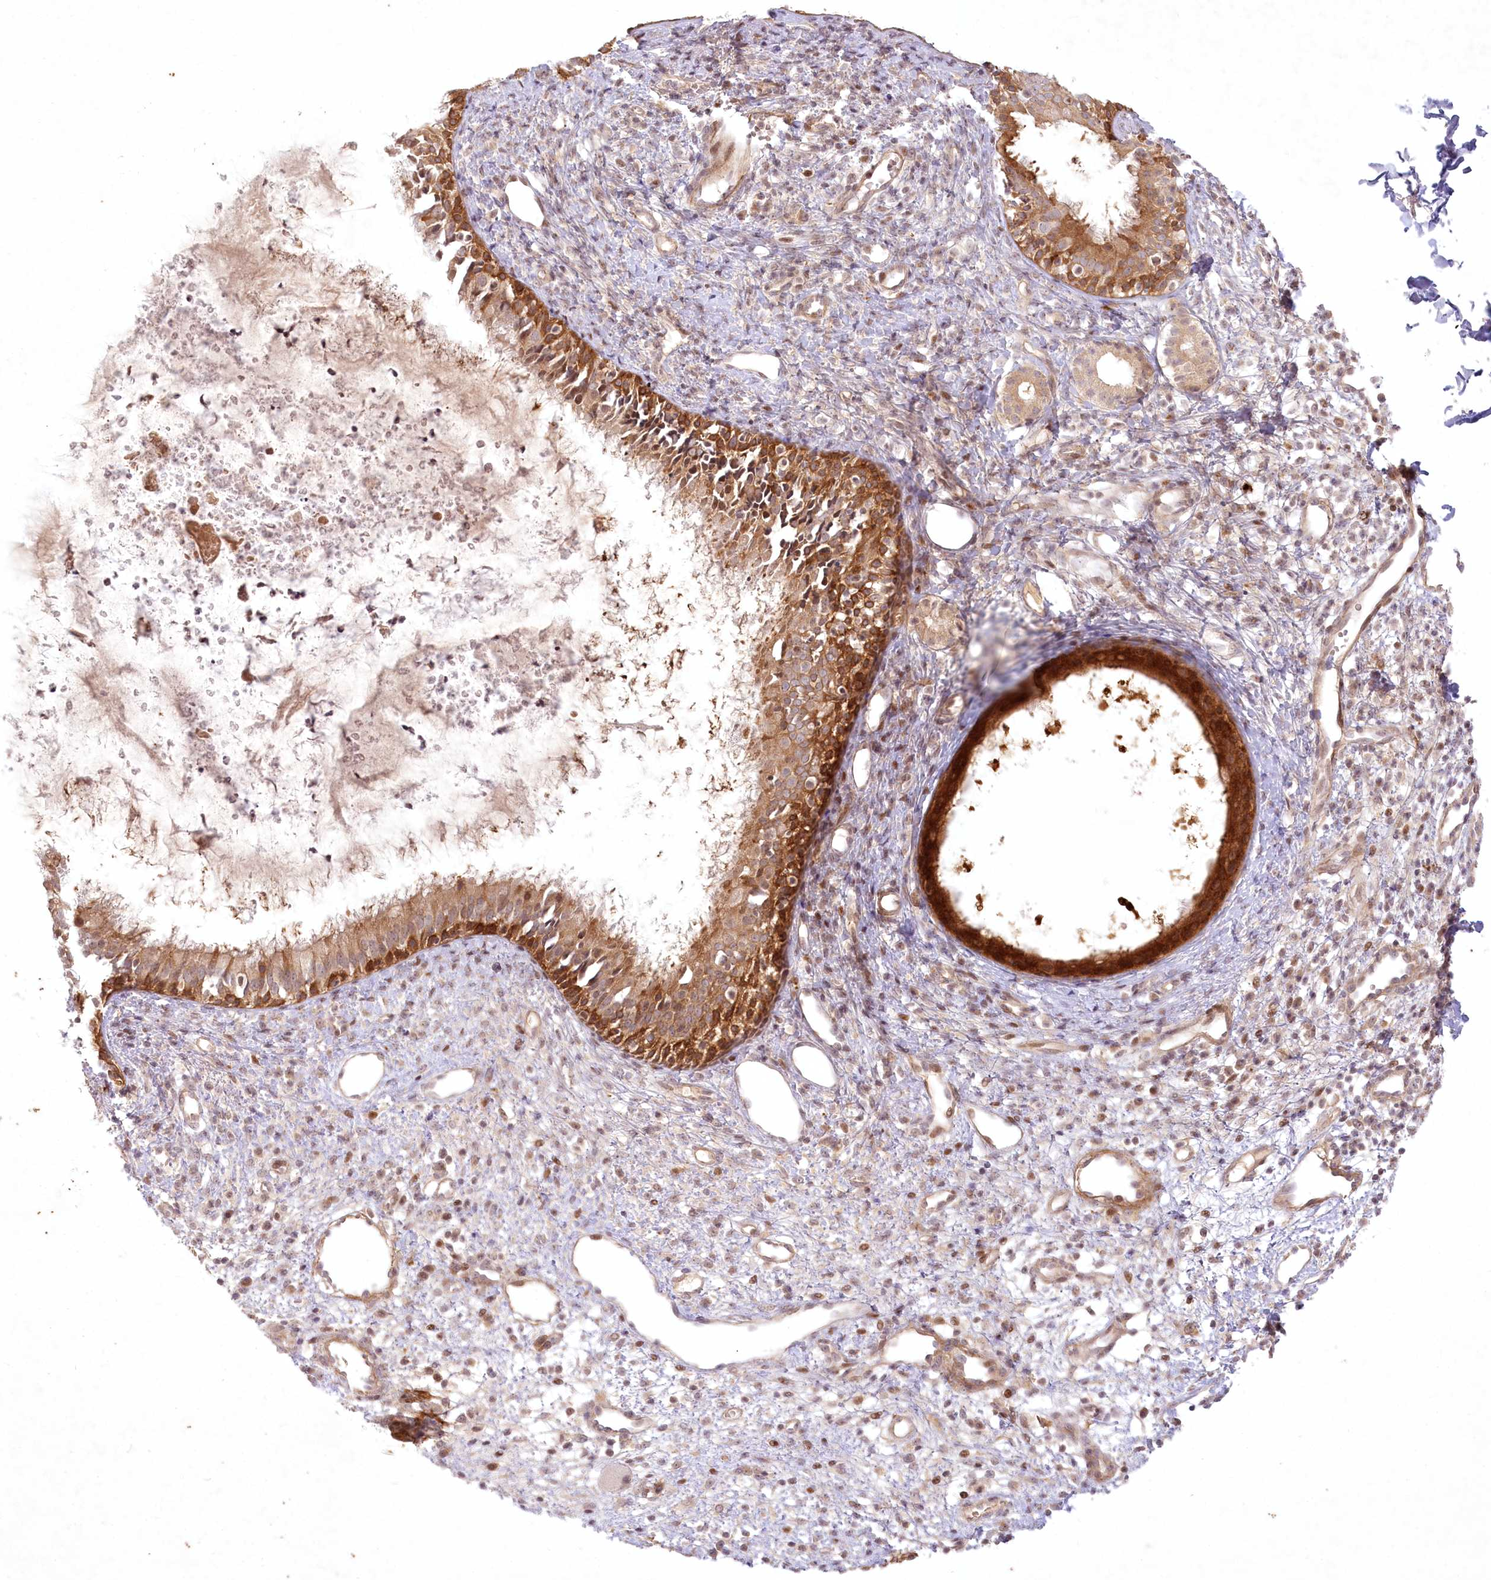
{"staining": {"intensity": "strong", "quantity": "25%-75%", "location": "cytoplasmic/membranous"}, "tissue": "nasopharynx", "cell_type": "Respiratory epithelial cells", "image_type": "normal", "snomed": [{"axis": "morphology", "description": "Normal tissue, NOS"}, {"axis": "topography", "description": "Nasopharynx"}], "caption": "IHC histopathology image of unremarkable nasopharynx stained for a protein (brown), which exhibits high levels of strong cytoplasmic/membranous positivity in about 25%-75% of respiratory epithelial cells.", "gene": "SH2D3A", "patient": {"sex": "male", "age": 22}}